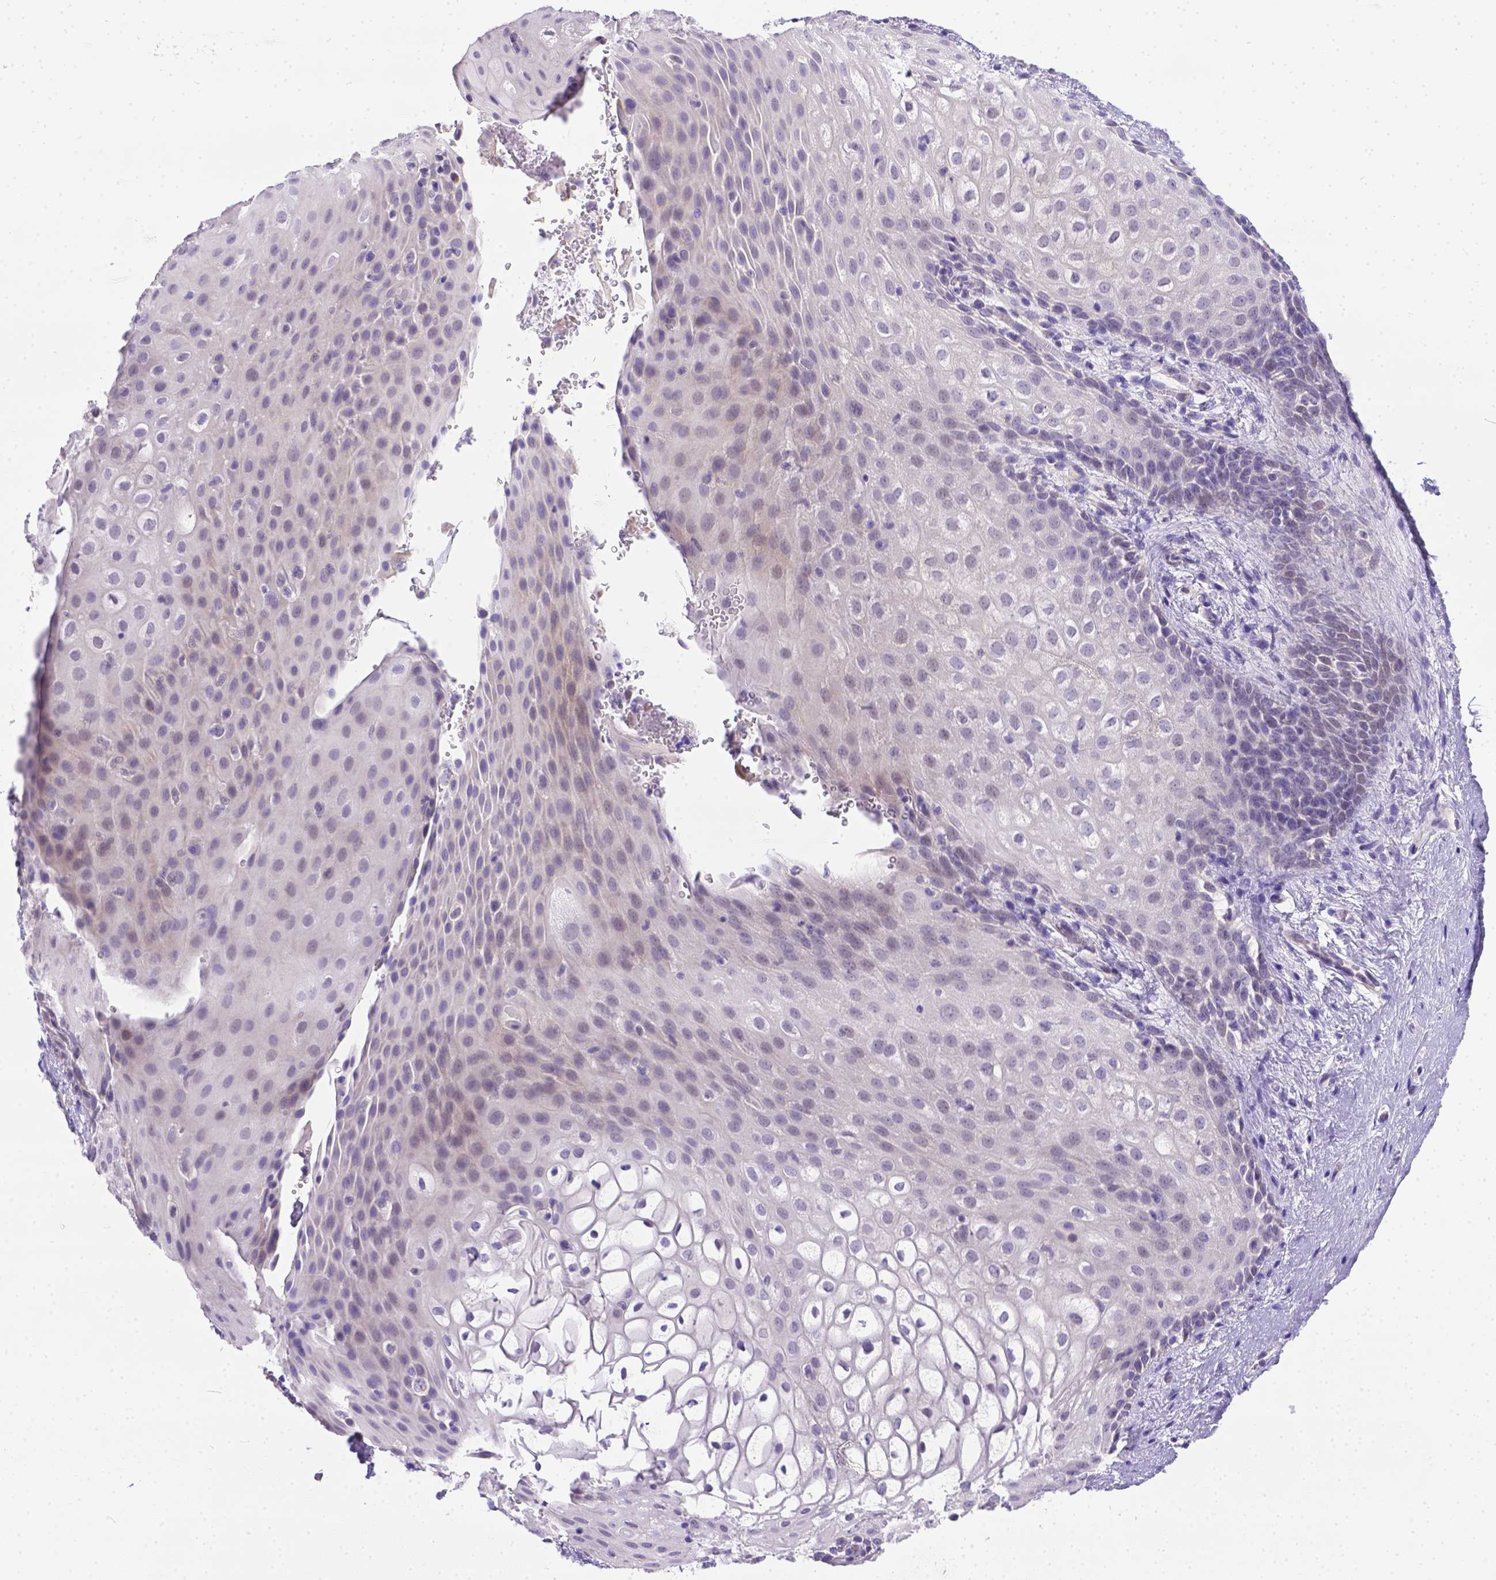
{"staining": {"intensity": "negative", "quantity": "none", "location": "none"}, "tissue": "skin", "cell_type": "Epidermal cells", "image_type": "normal", "snomed": [{"axis": "morphology", "description": "Normal tissue, NOS"}, {"axis": "topography", "description": "Anal"}], "caption": "Protein analysis of unremarkable skin demonstrates no significant positivity in epidermal cells.", "gene": "DLEC1", "patient": {"sex": "female", "age": 46}}